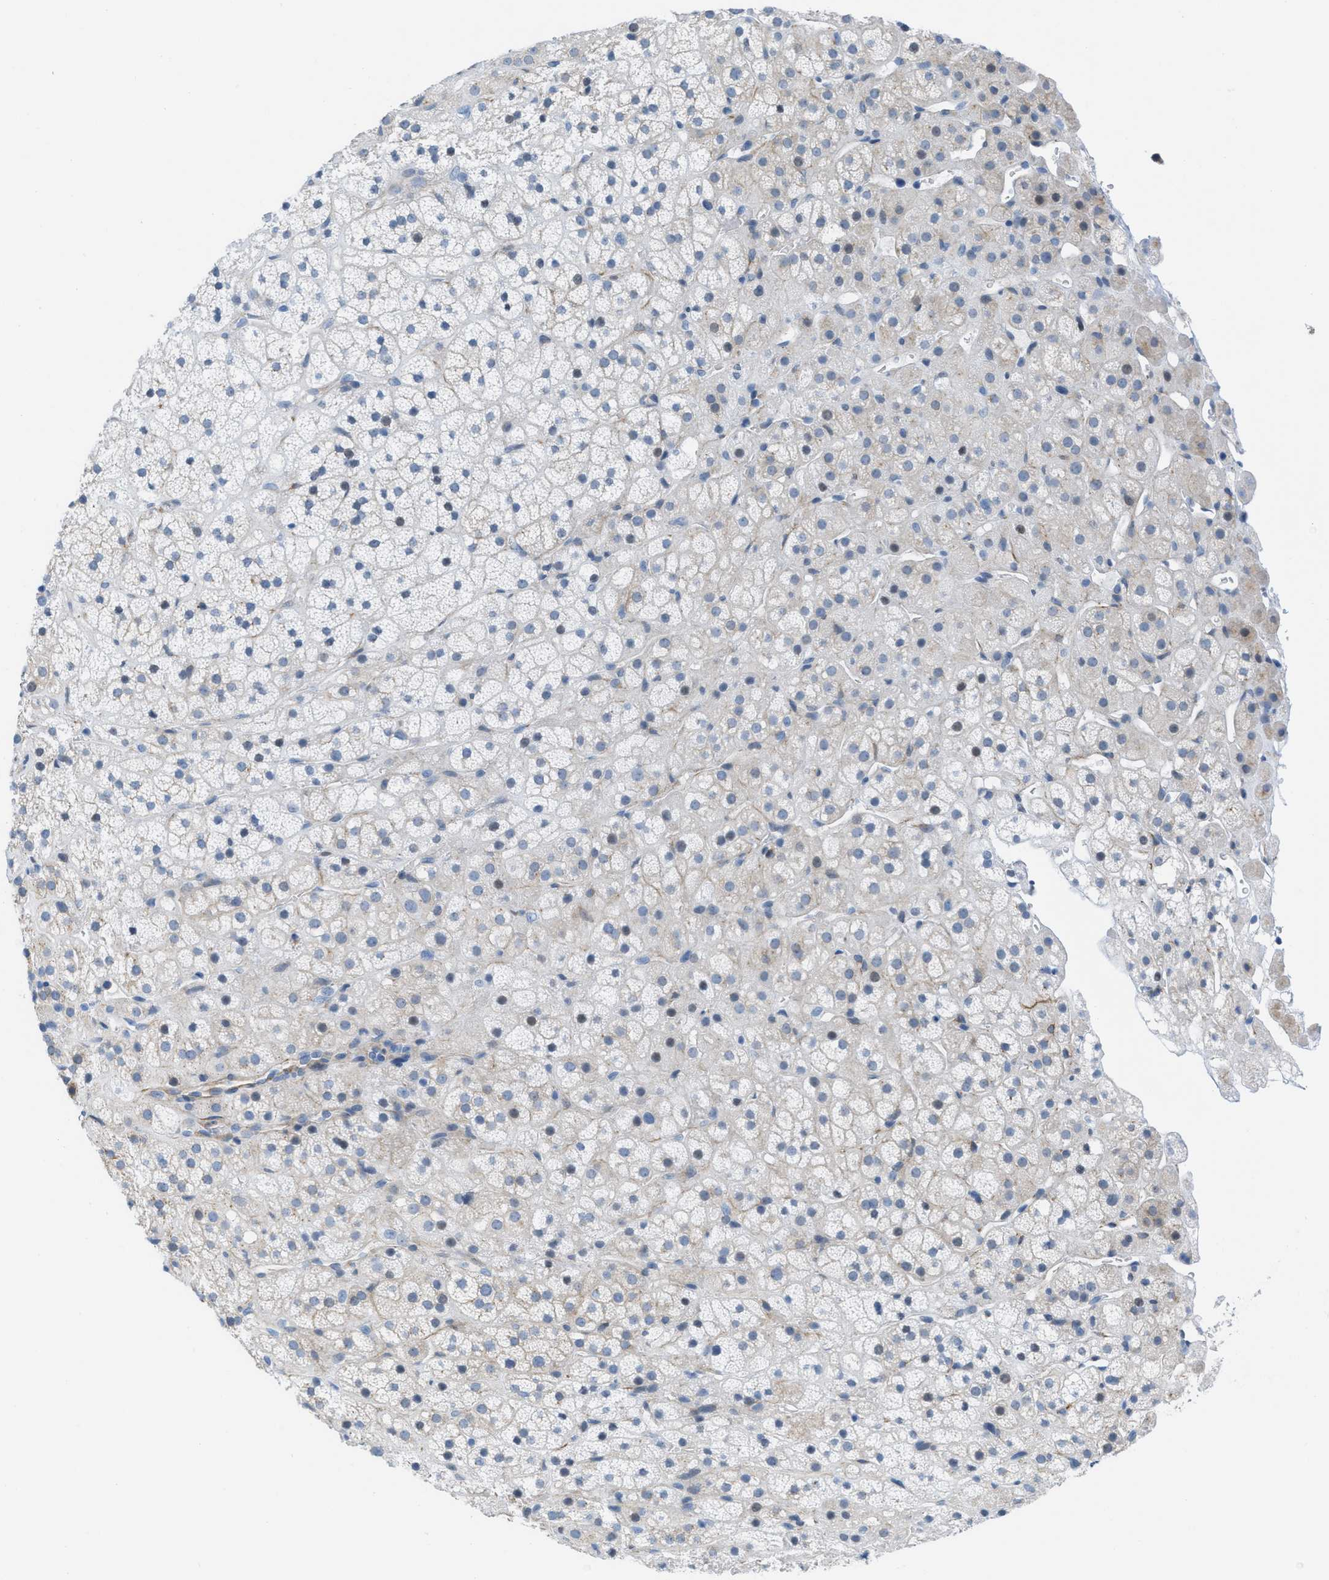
{"staining": {"intensity": "negative", "quantity": "none", "location": "none"}, "tissue": "adrenal gland", "cell_type": "Glandular cells", "image_type": "normal", "snomed": [{"axis": "morphology", "description": "Normal tissue, NOS"}, {"axis": "topography", "description": "Adrenal gland"}], "caption": "This histopathology image is of normal adrenal gland stained with IHC to label a protein in brown with the nuclei are counter-stained blue. There is no positivity in glandular cells.", "gene": "SLC12A1", "patient": {"sex": "male", "age": 56}}